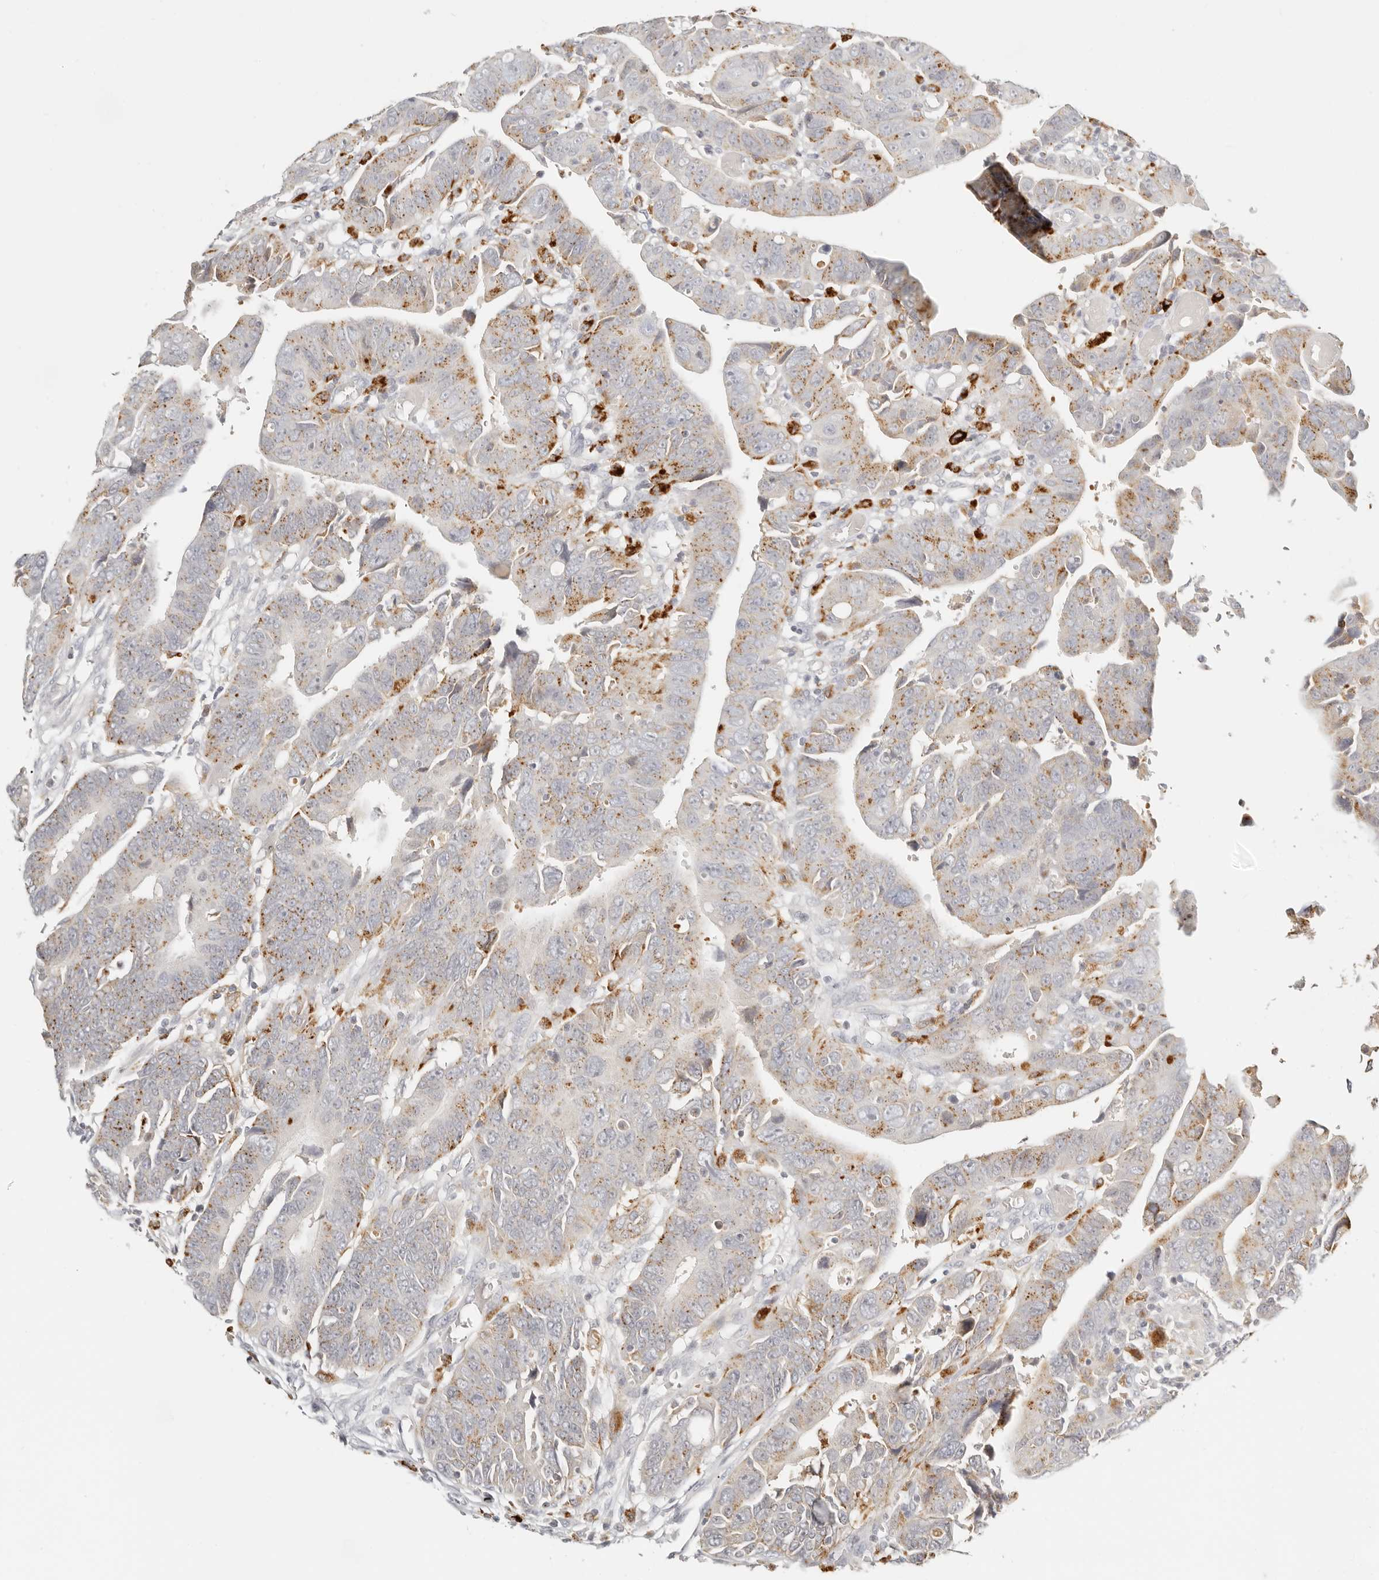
{"staining": {"intensity": "moderate", "quantity": "25%-75%", "location": "cytoplasmic/membranous"}, "tissue": "colorectal cancer", "cell_type": "Tumor cells", "image_type": "cancer", "snomed": [{"axis": "morphology", "description": "Adenocarcinoma, NOS"}, {"axis": "topography", "description": "Rectum"}], "caption": "Tumor cells display medium levels of moderate cytoplasmic/membranous expression in about 25%-75% of cells in colorectal cancer.", "gene": "RNASET2", "patient": {"sex": "female", "age": 65}}